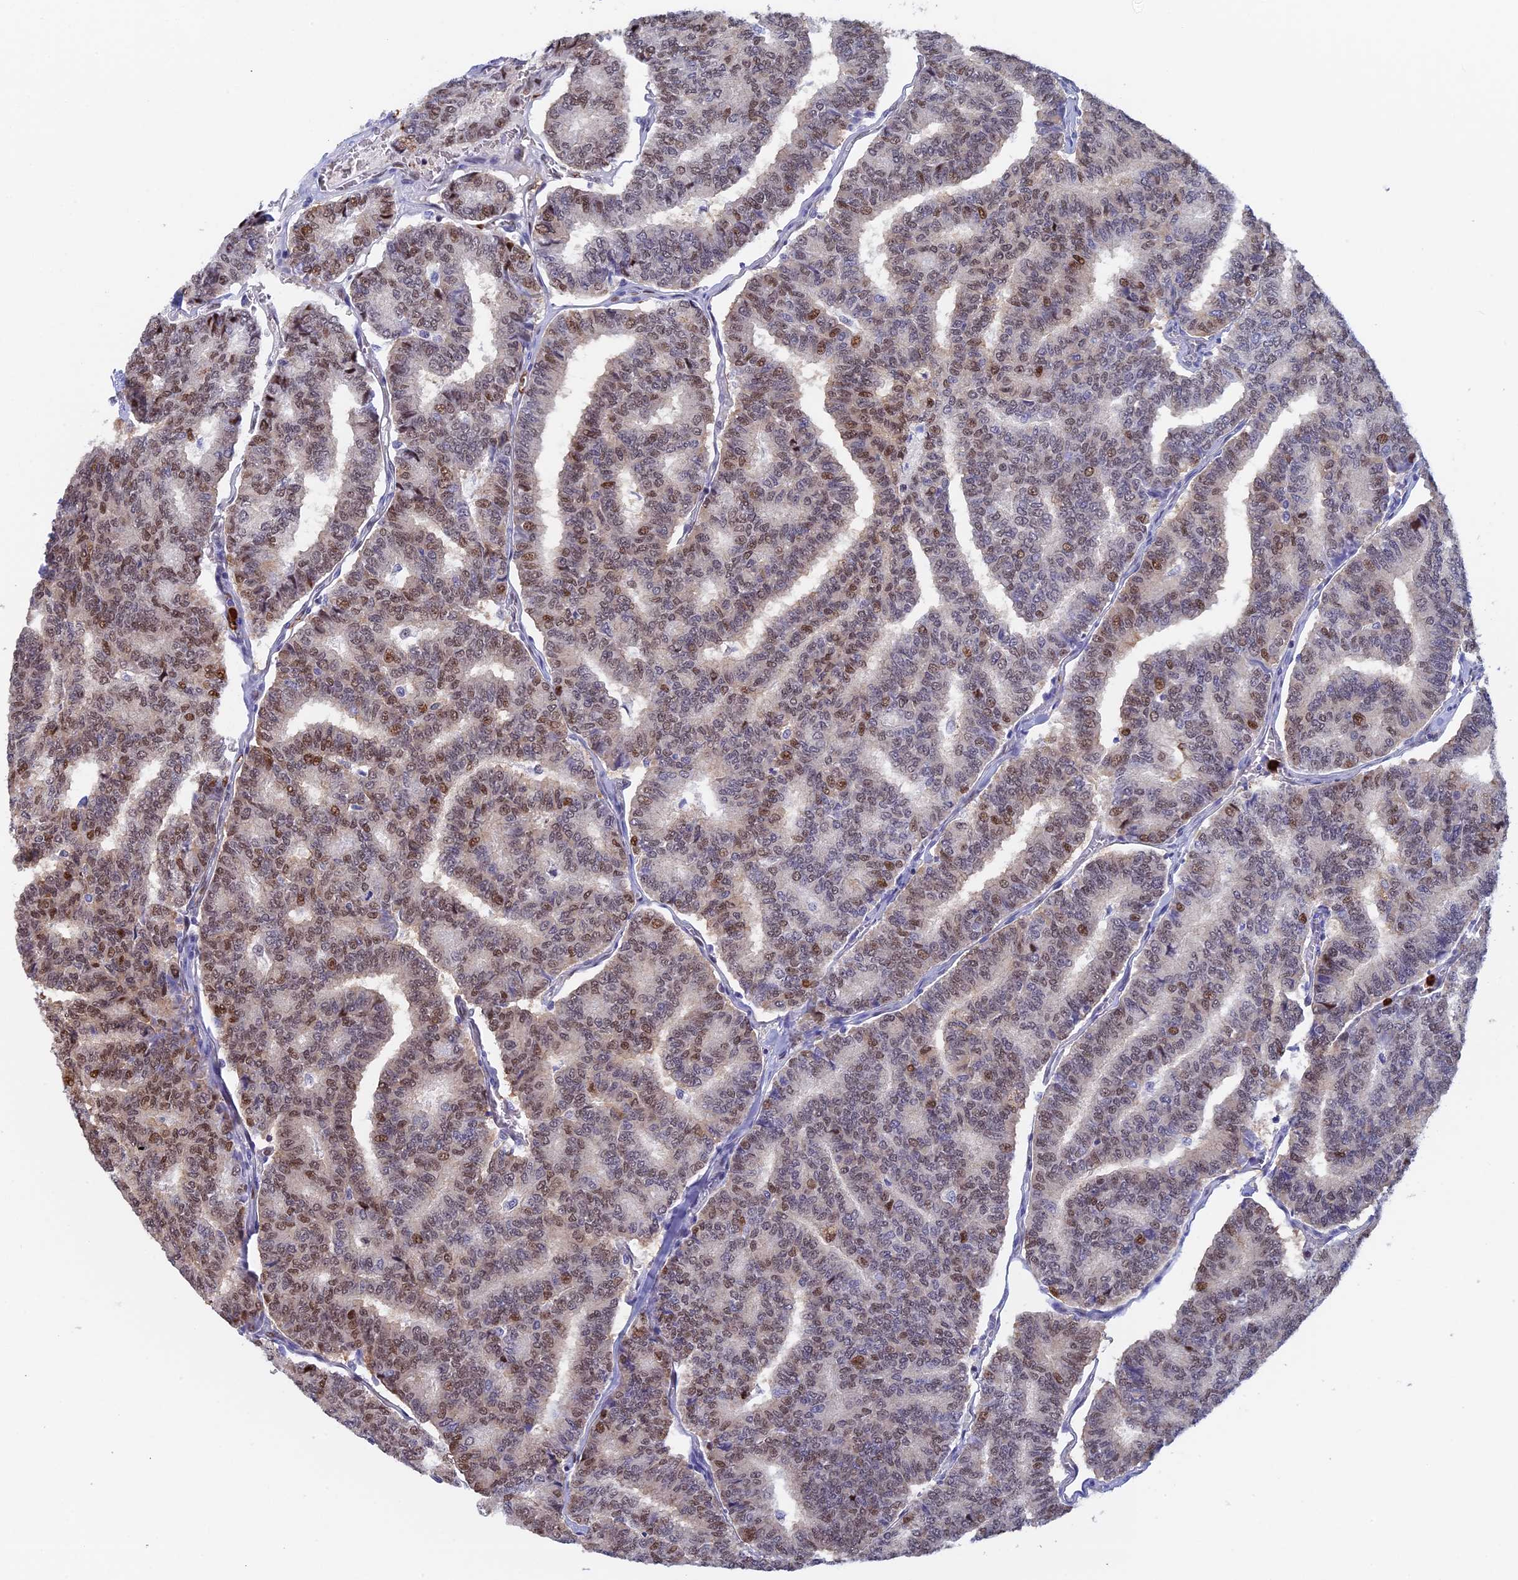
{"staining": {"intensity": "moderate", "quantity": "25%-75%", "location": "nuclear"}, "tissue": "thyroid cancer", "cell_type": "Tumor cells", "image_type": "cancer", "snomed": [{"axis": "morphology", "description": "Papillary adenocarcinoma, NOS"}, {"axis": "topography", "description": "Thyroid gland"}], "caption": "The image reveals a brown stain indicating the presence of a protein in the nuclear of tumor cells in thyroid cancer (papillary adenocarcinoma).", "gene": "SLC26A1", "patient": {"sex": "female", "age": 35}}